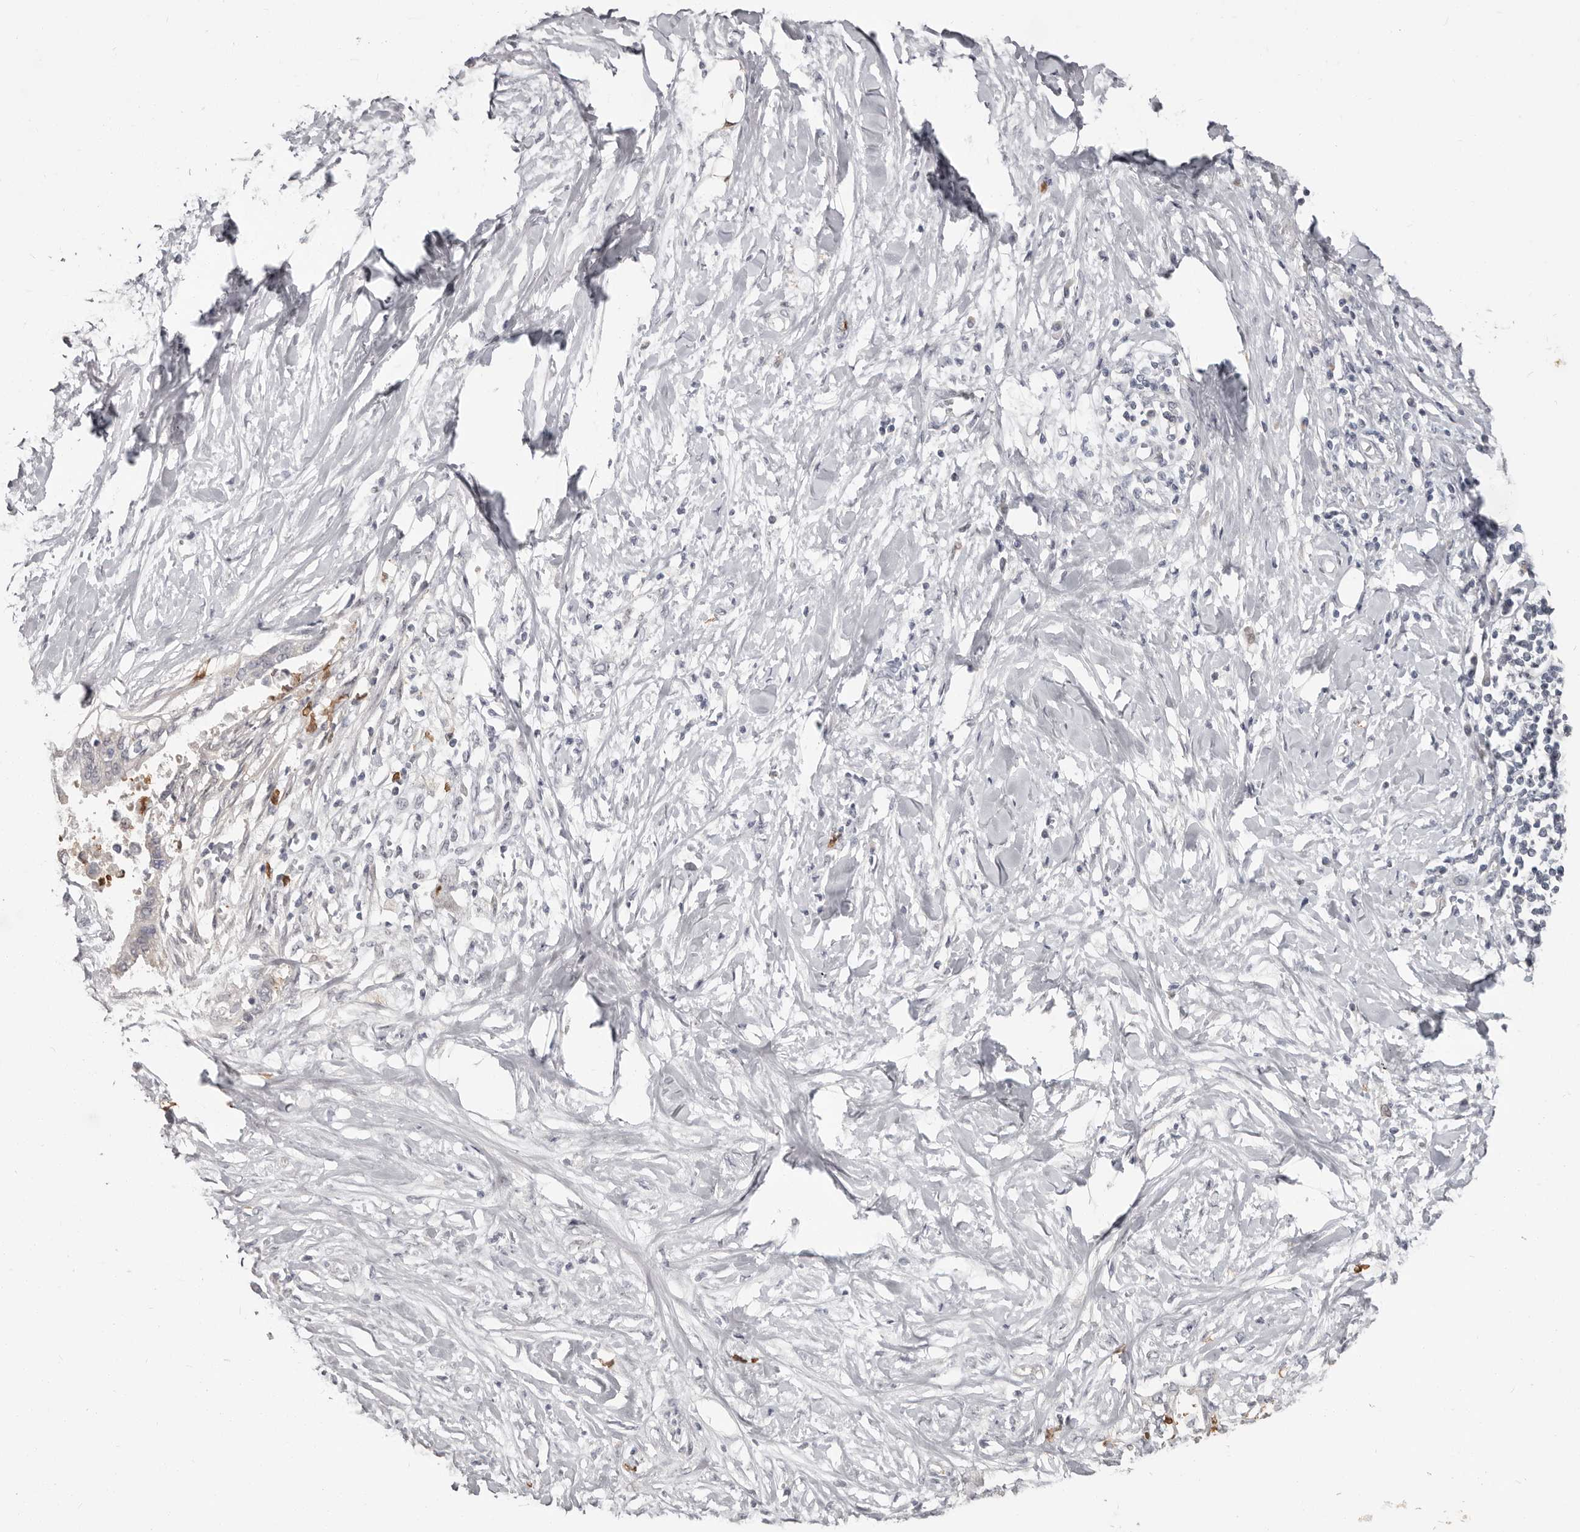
{"staining": {"intensity": "negative", "quantity": "none", "location": "none"}, "tissue": "pancreatic cancer", "cell_type": "Tumor cells", "image_type": "cancer", "snomed": [{"axis": "morphology", "description": "Normal tissue, NOS"}, {"axis": "morphology", "description": "Adenocarcinoma, NOS"}, {"axis": "topography", "description": "Pancreas"}, {"axis": "topography", "description": "Peripheral nerve tissue"}], "caption": "The photomicrograph exhibits no significant positivity in tumor cells of pancreatic adenocarcinoma.", "gene": "GPR157", "patient": {"sex": "male", "age": 59}}